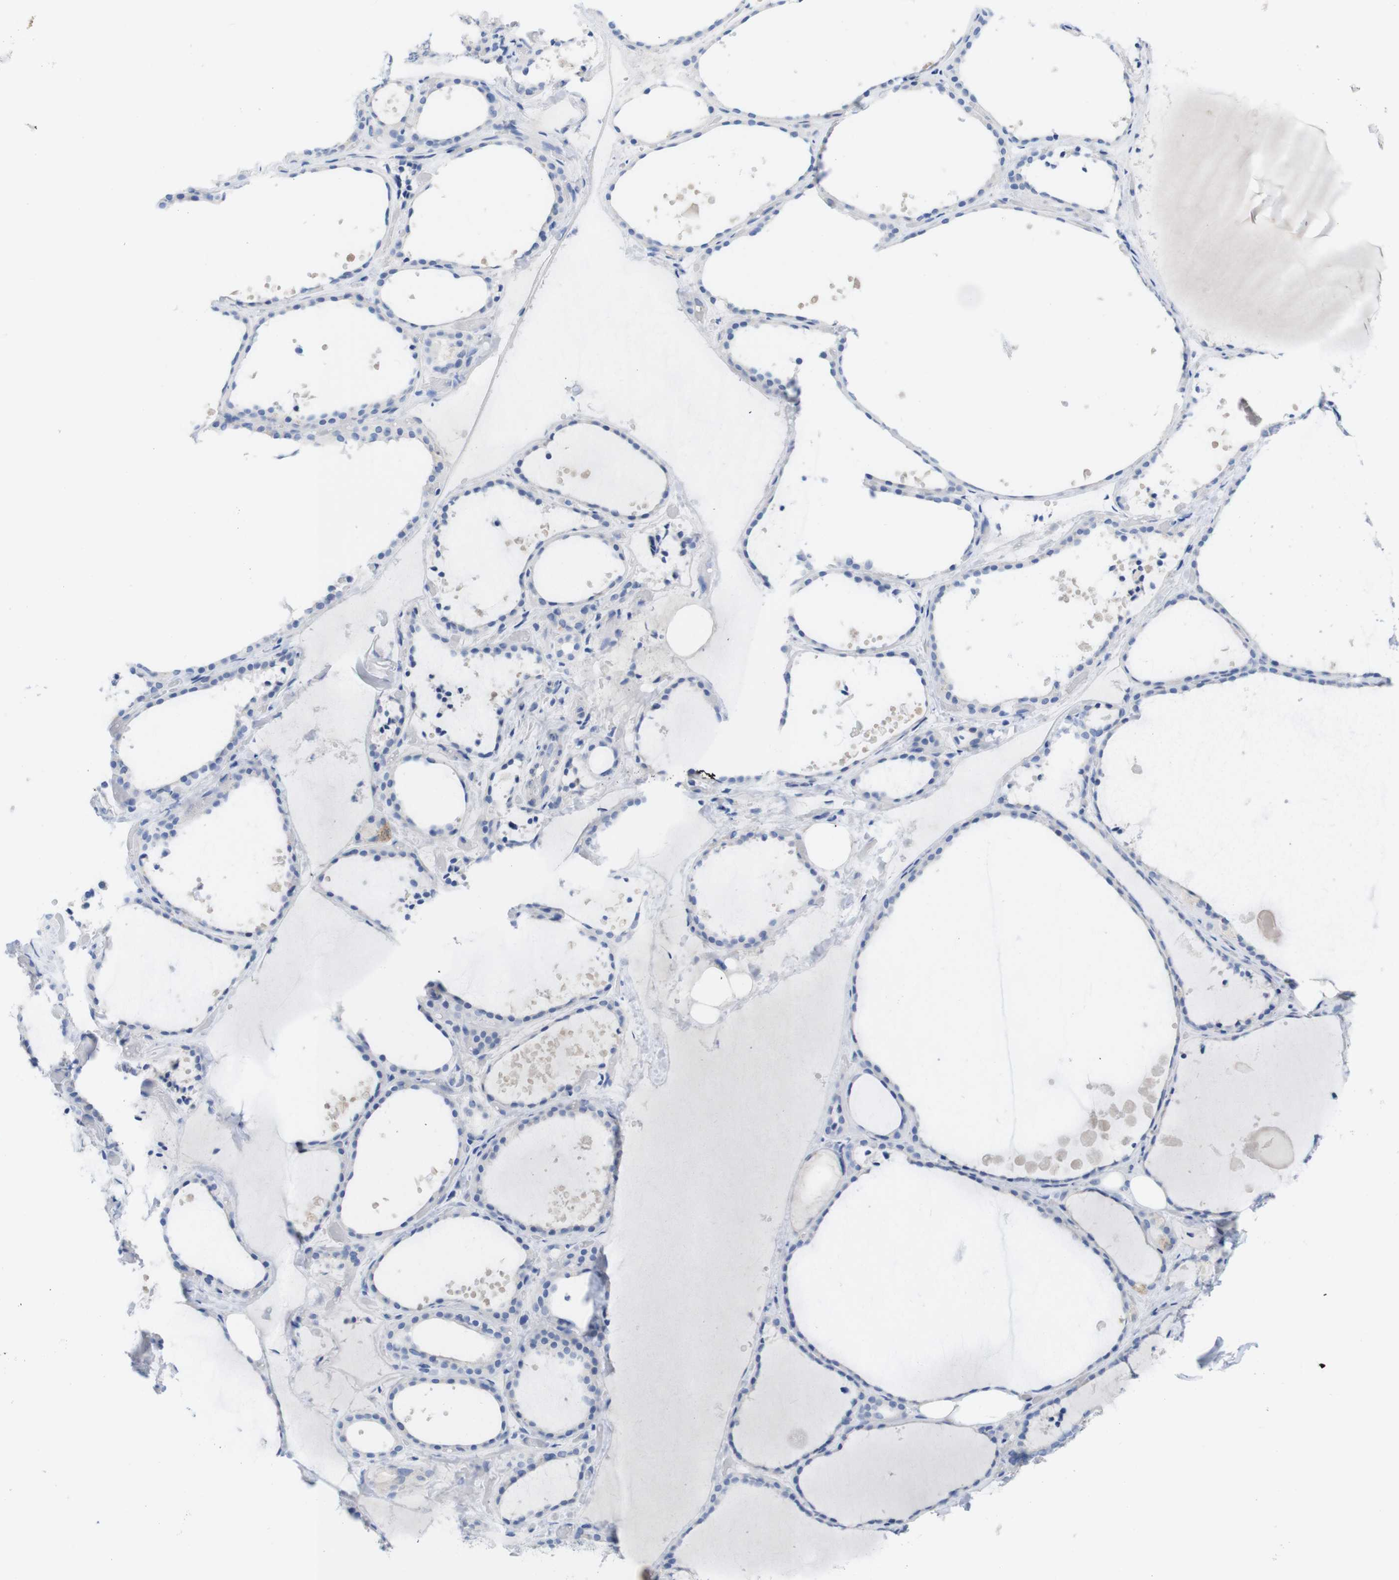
{"staining": {"intensity": "negative", "quantity": "none", "location": "none"}, "tissue": "thyroid gland", "cell_type": "Glandular cells", "image_type": "normal", "snomed": [{"axis": "morphology", "description": "Normal tissue, NOS"}, {"axis": "topography", "description": "Thyroid gland"}], "caption": "IHC of normal human thyroid gland shows no expression in glandular cells.", "gene": "PNMA1", "patient": {"sex": "female", "age": 44}}